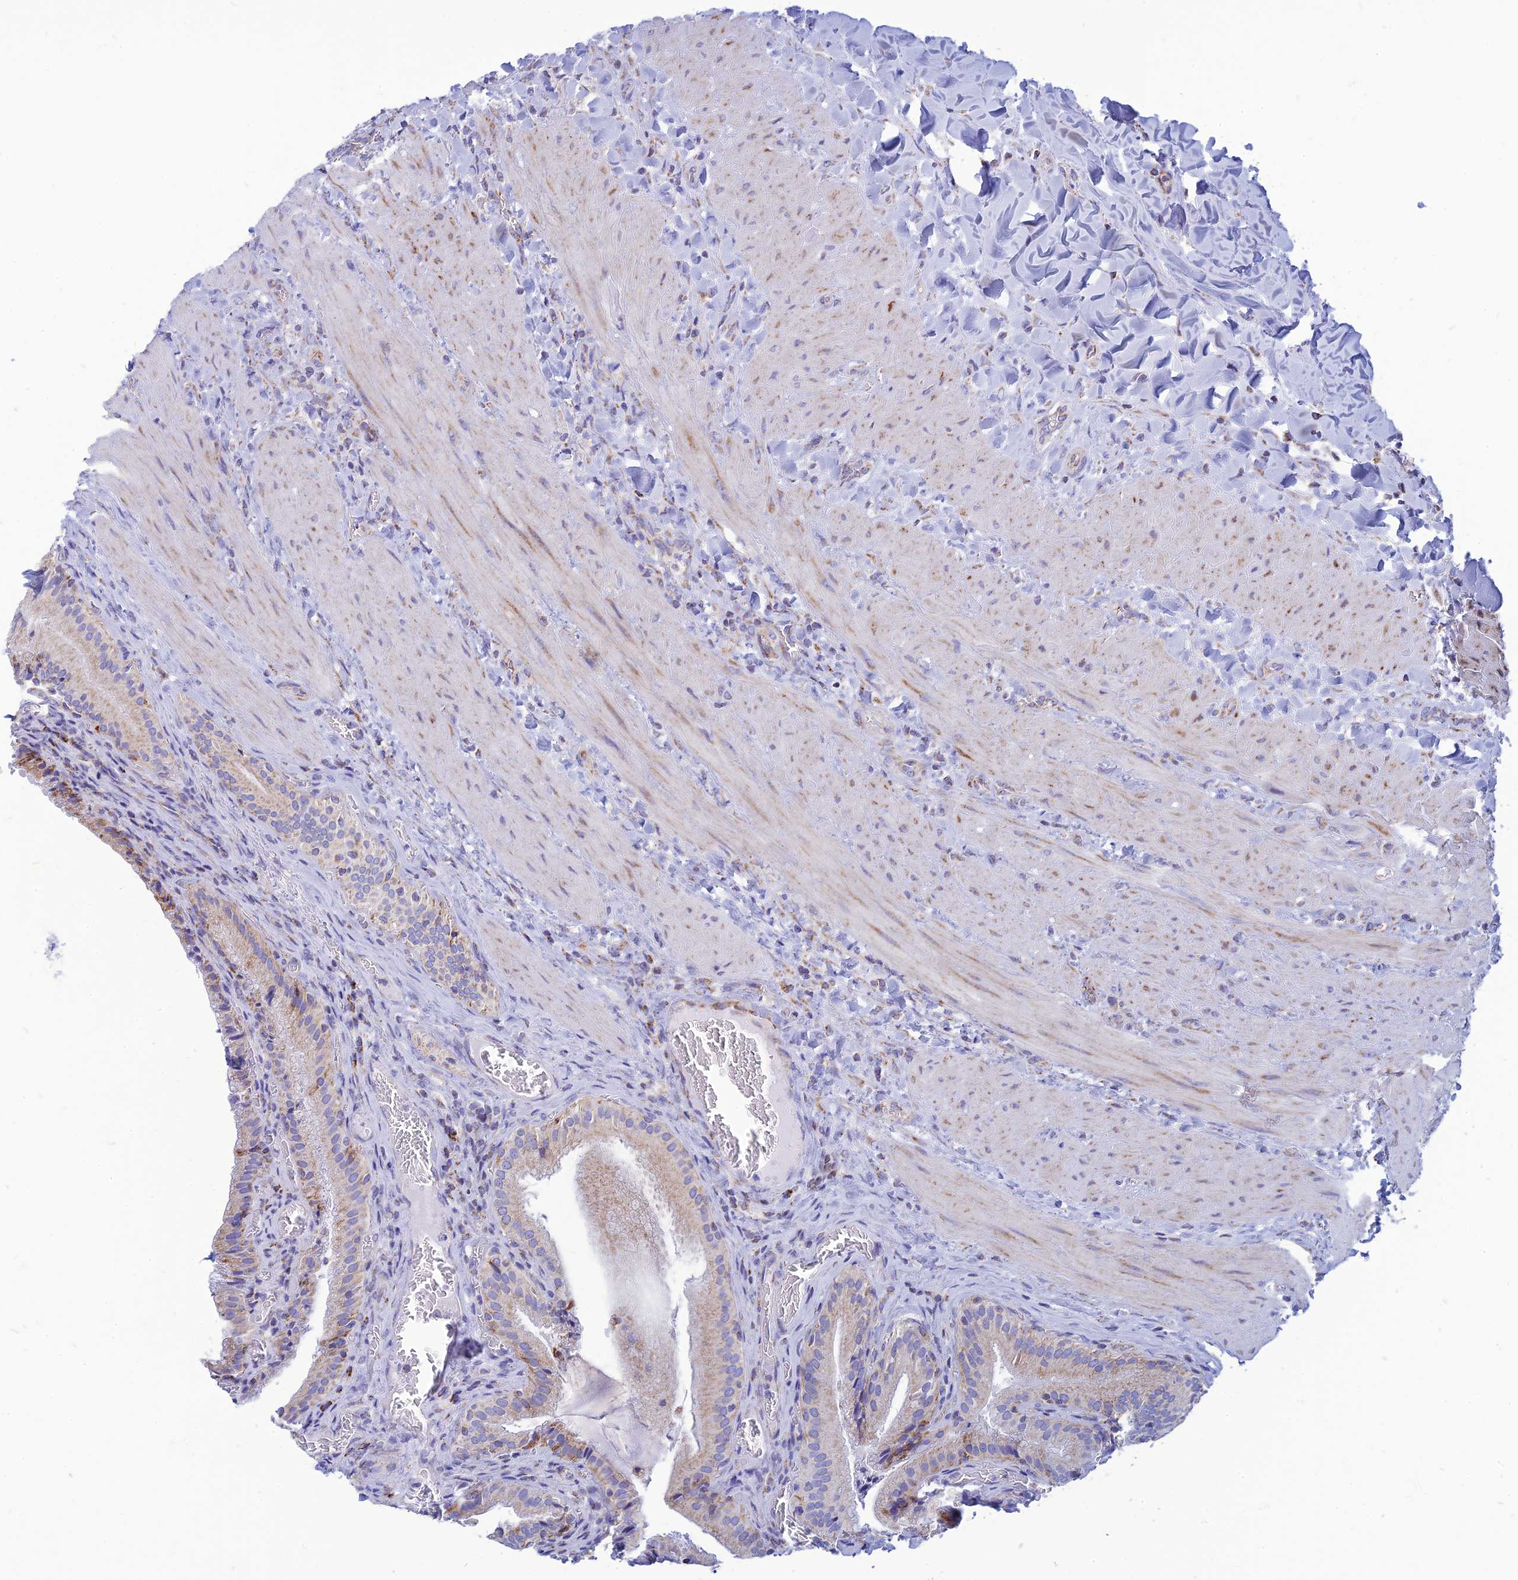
{"staining": {"intensity": "moderate", "quantity": "<25%", "location": "cytoplasmic/membranous"}, "tissue": "gallbladder", "cell_type": "Glandular cells", "image_type": "normal", "snomed": [{"axis": "morphology", "description": "Normal tissue, NOS"}, {"axis": "topography", "description": "Gallbladder"}], "caption": "Moderate cytoplasmic/membranous staining for a protein is identified in approximately <25% of glandular cells of normal gallbladder using immunohistochemistry (IHC).", "gene": "PACC1", "patient": {"sex": "male", "age": 24}}